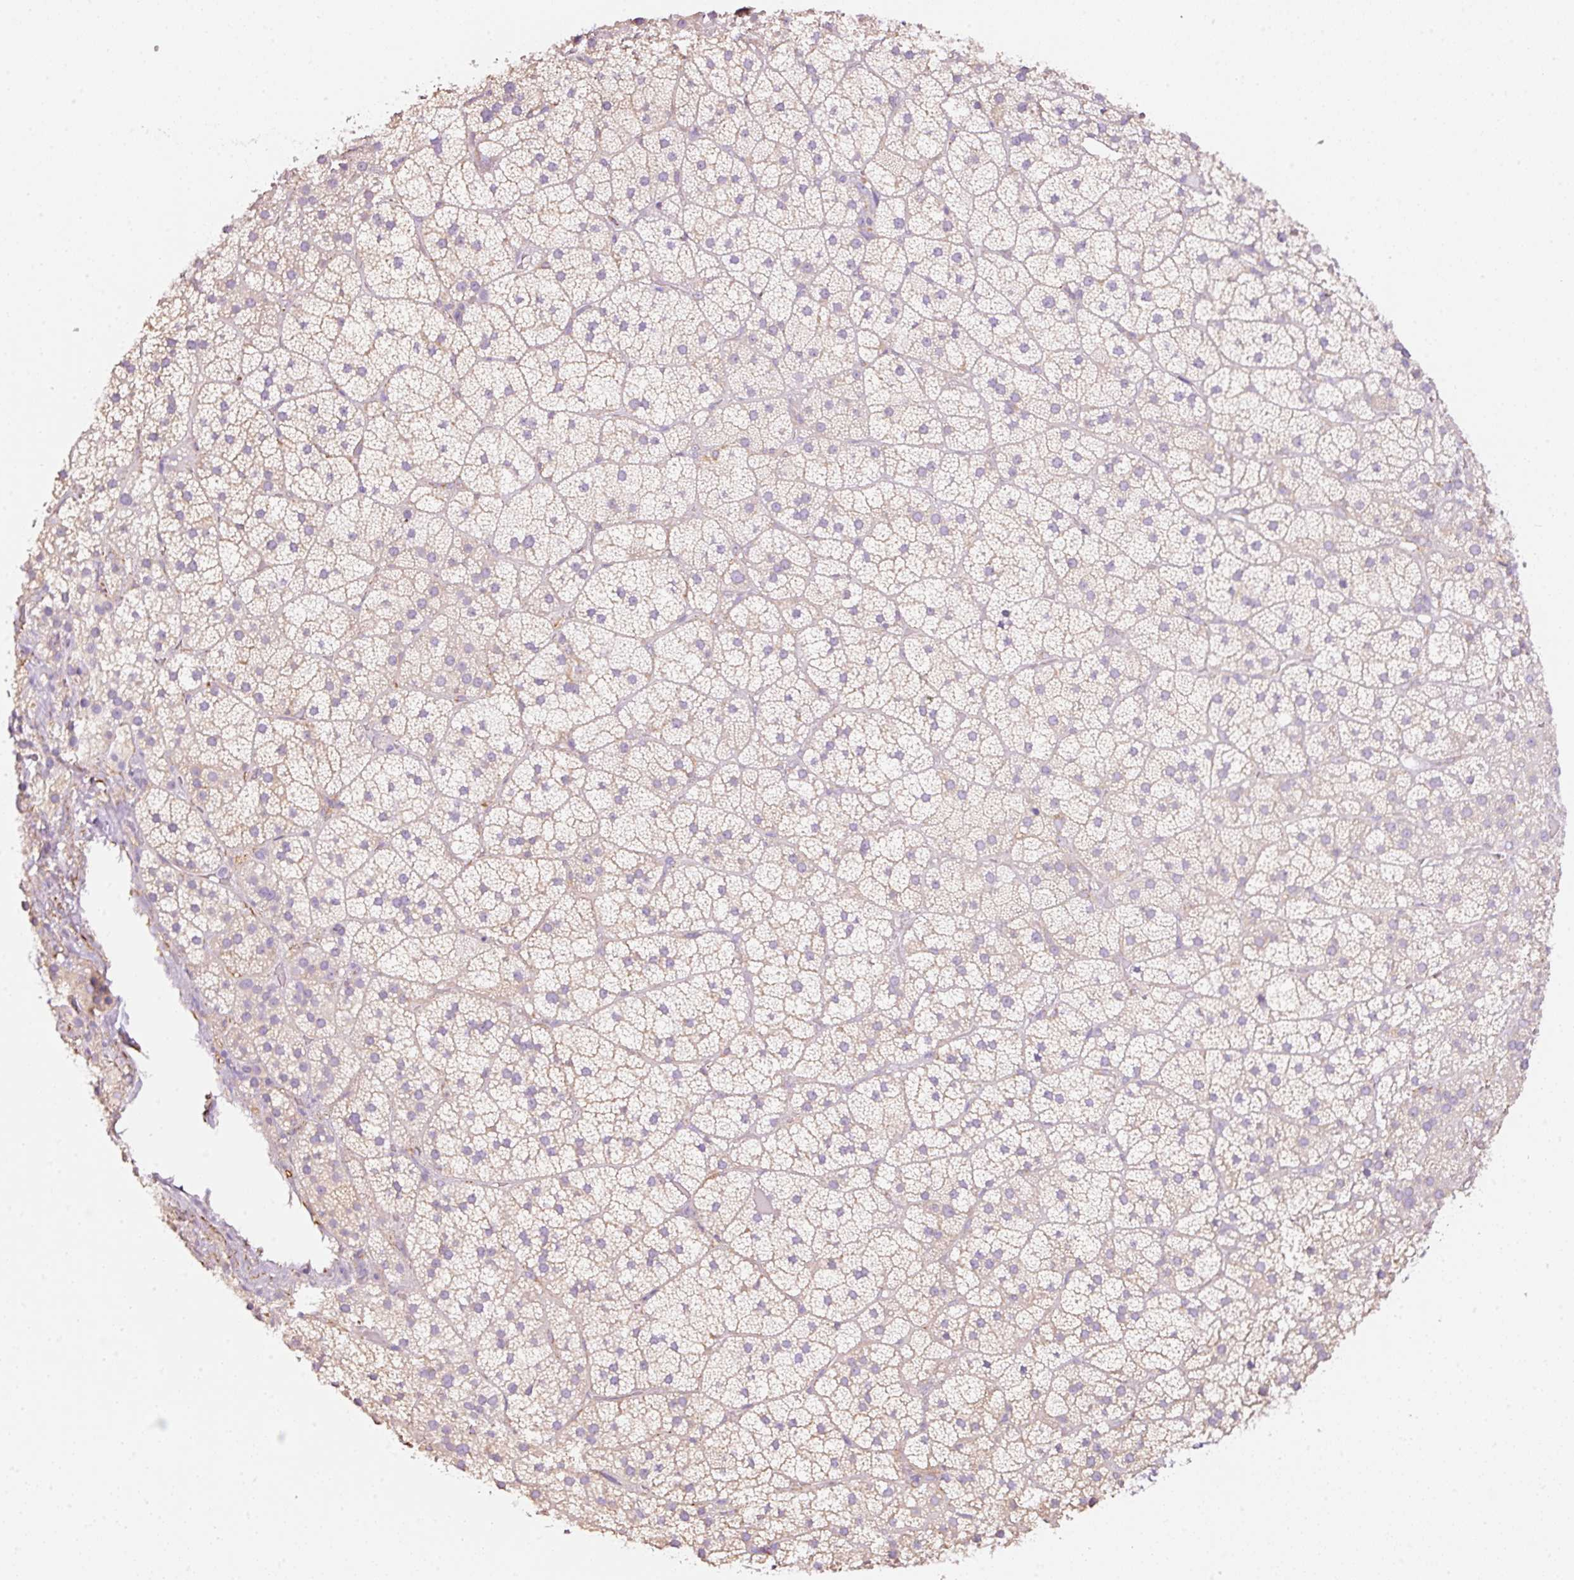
{"staining": {"intensity": "weak", "quantity": "25%-75%", "location": "cytoplasmic/membranous"}, "tissue": "adrenal gland", "cell_type": "Glandular cells", "image_type": "normal", "snomed": [{"axis": "morphology", "description": "Normal tissue, NOS"}, {"axis": "topography", "description": "Adrenal gland"}], "caption": "IHC histopathology image of unremarkable adrenal gland stained for a protein (brown), which demonstrates low levels of weak cytoplasmic/membranous positivity in about 25%-75% of glandular cells.", "gene": "GCG", "patient": {"sex": "male", "age": 57}}